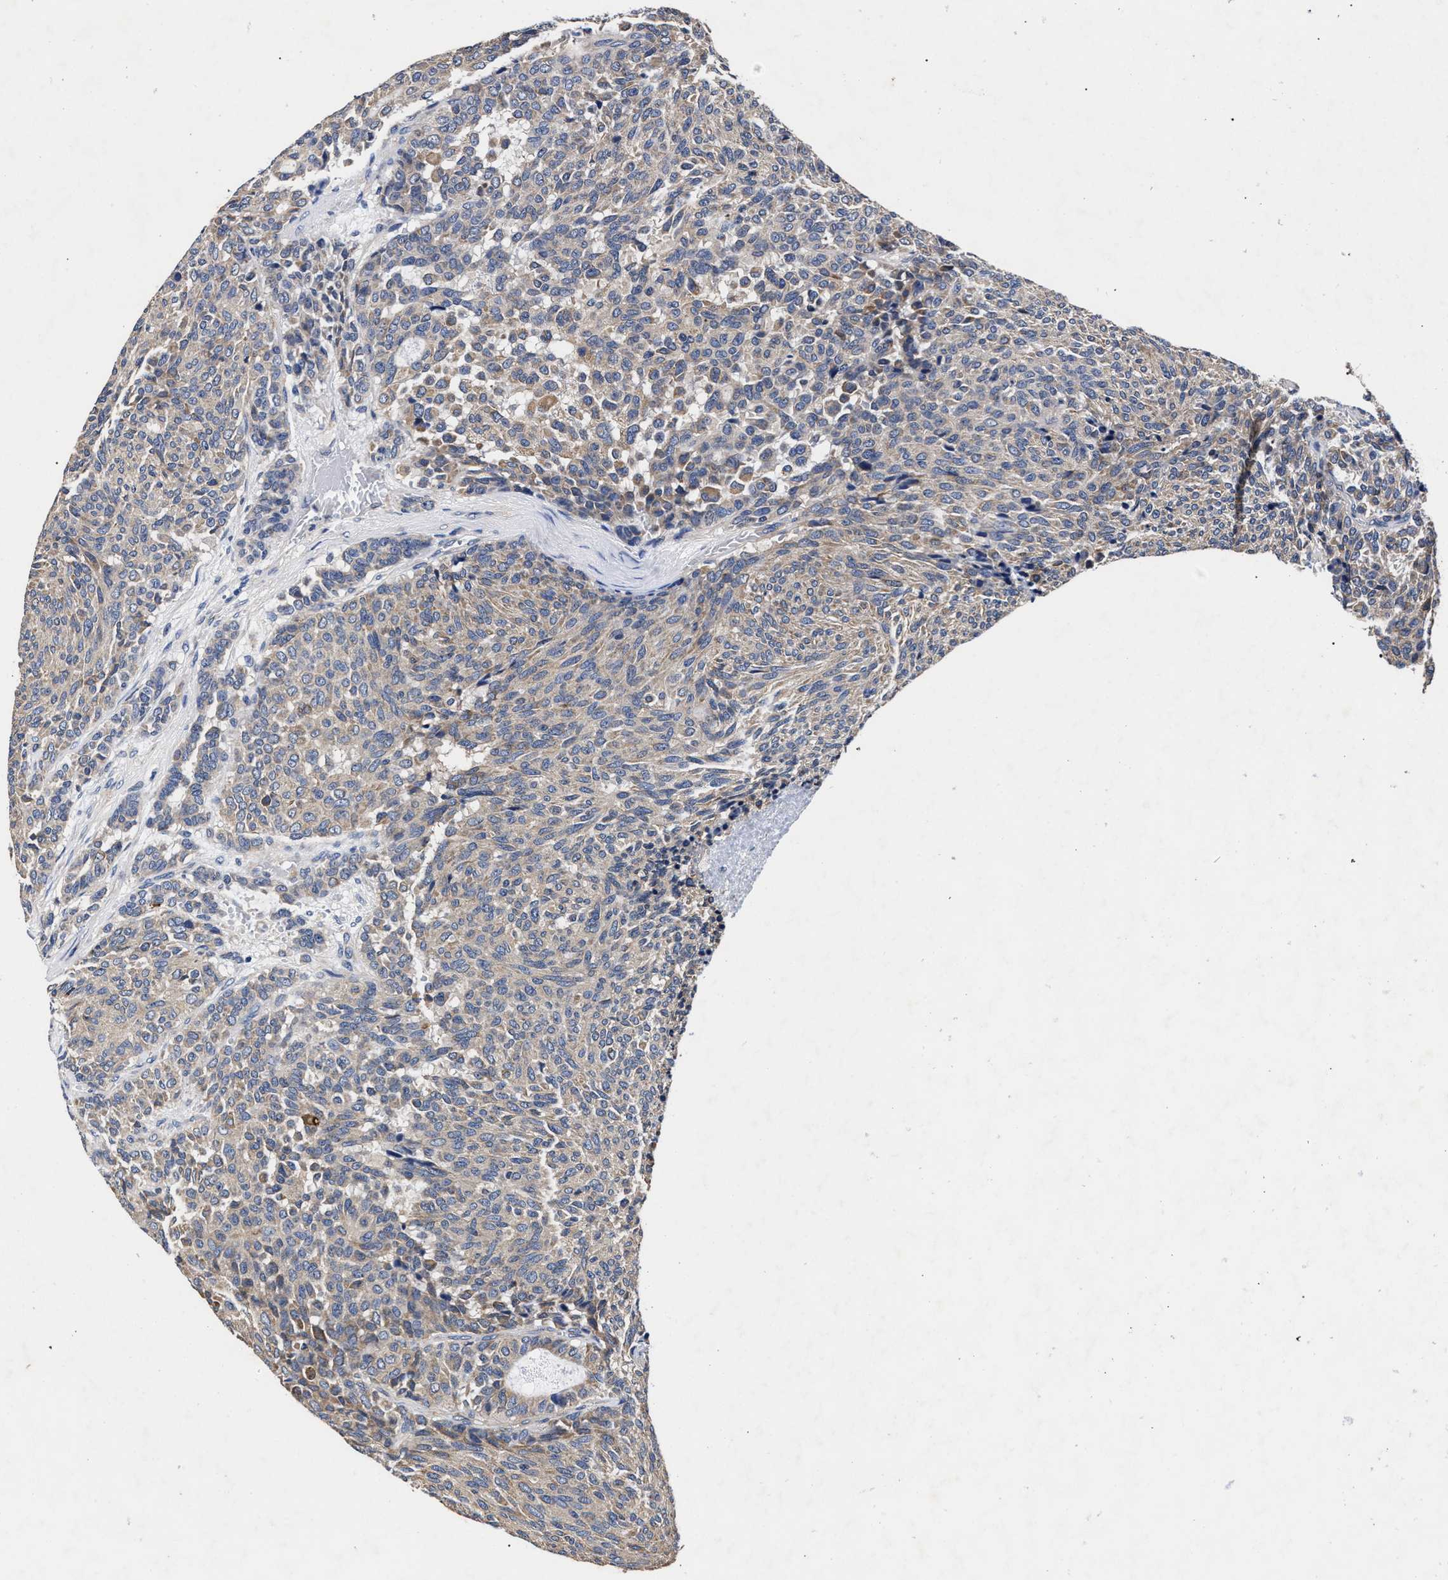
{"staining": {"intensity": "weak", "quantity": ">75%", "location": "cytoplasmic/membranous"}, "tissue": "carcinoid", "cell_type": "Tumor cells", "image_type": "cancer", "snomed": [{"axis": "morphology", "description": "Carcinoid, malignant, NOS"}, {"axis": "topography", "description": "Pancreas"}], "caption": "Approximately >75% of tumor cells in human carcinoid exhibit weak cytoplasmic/membranous protein expression as visualized by brown immunohistochemical staining.", "gene": "CFAP95", "patient": {"sex": "female", "age": 54}}